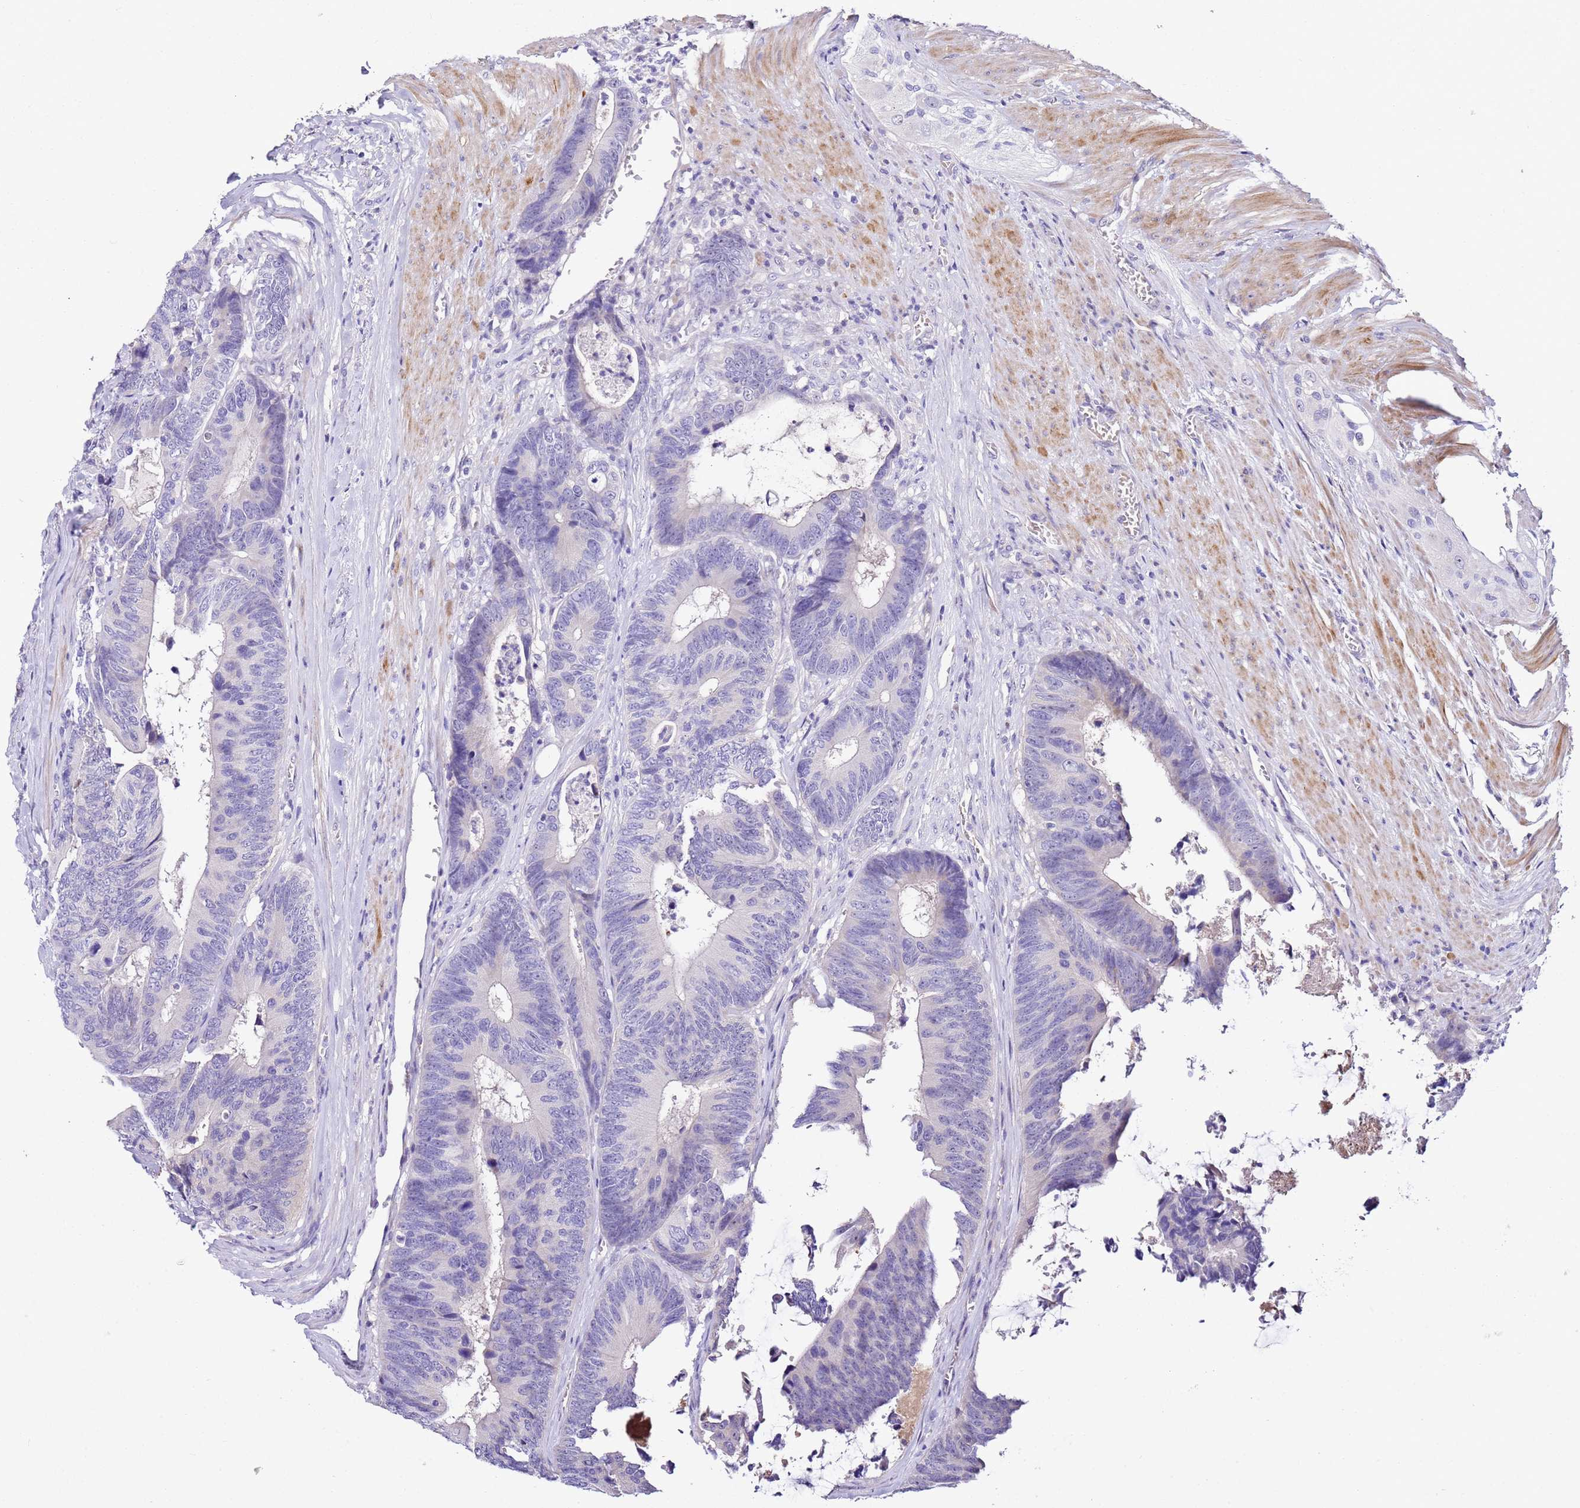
{"staining": {"intensity": "negative", "quantity": "none", "location": "none"}, "tissue": "colorectal cancer", "cell_type": "Tumor cells", "image_type": "cancer", "snomed": [{"axis": "morphology", "description": "Adenocarcinoma, NOS"}, {"axis": "topography", "description": "Colon"}], "caption": "IHC of human colorectal adenocarcinoma shows no staining in tumor cells.", "gene": "HGD", "patient": {"sex": "male", "age": 87}}